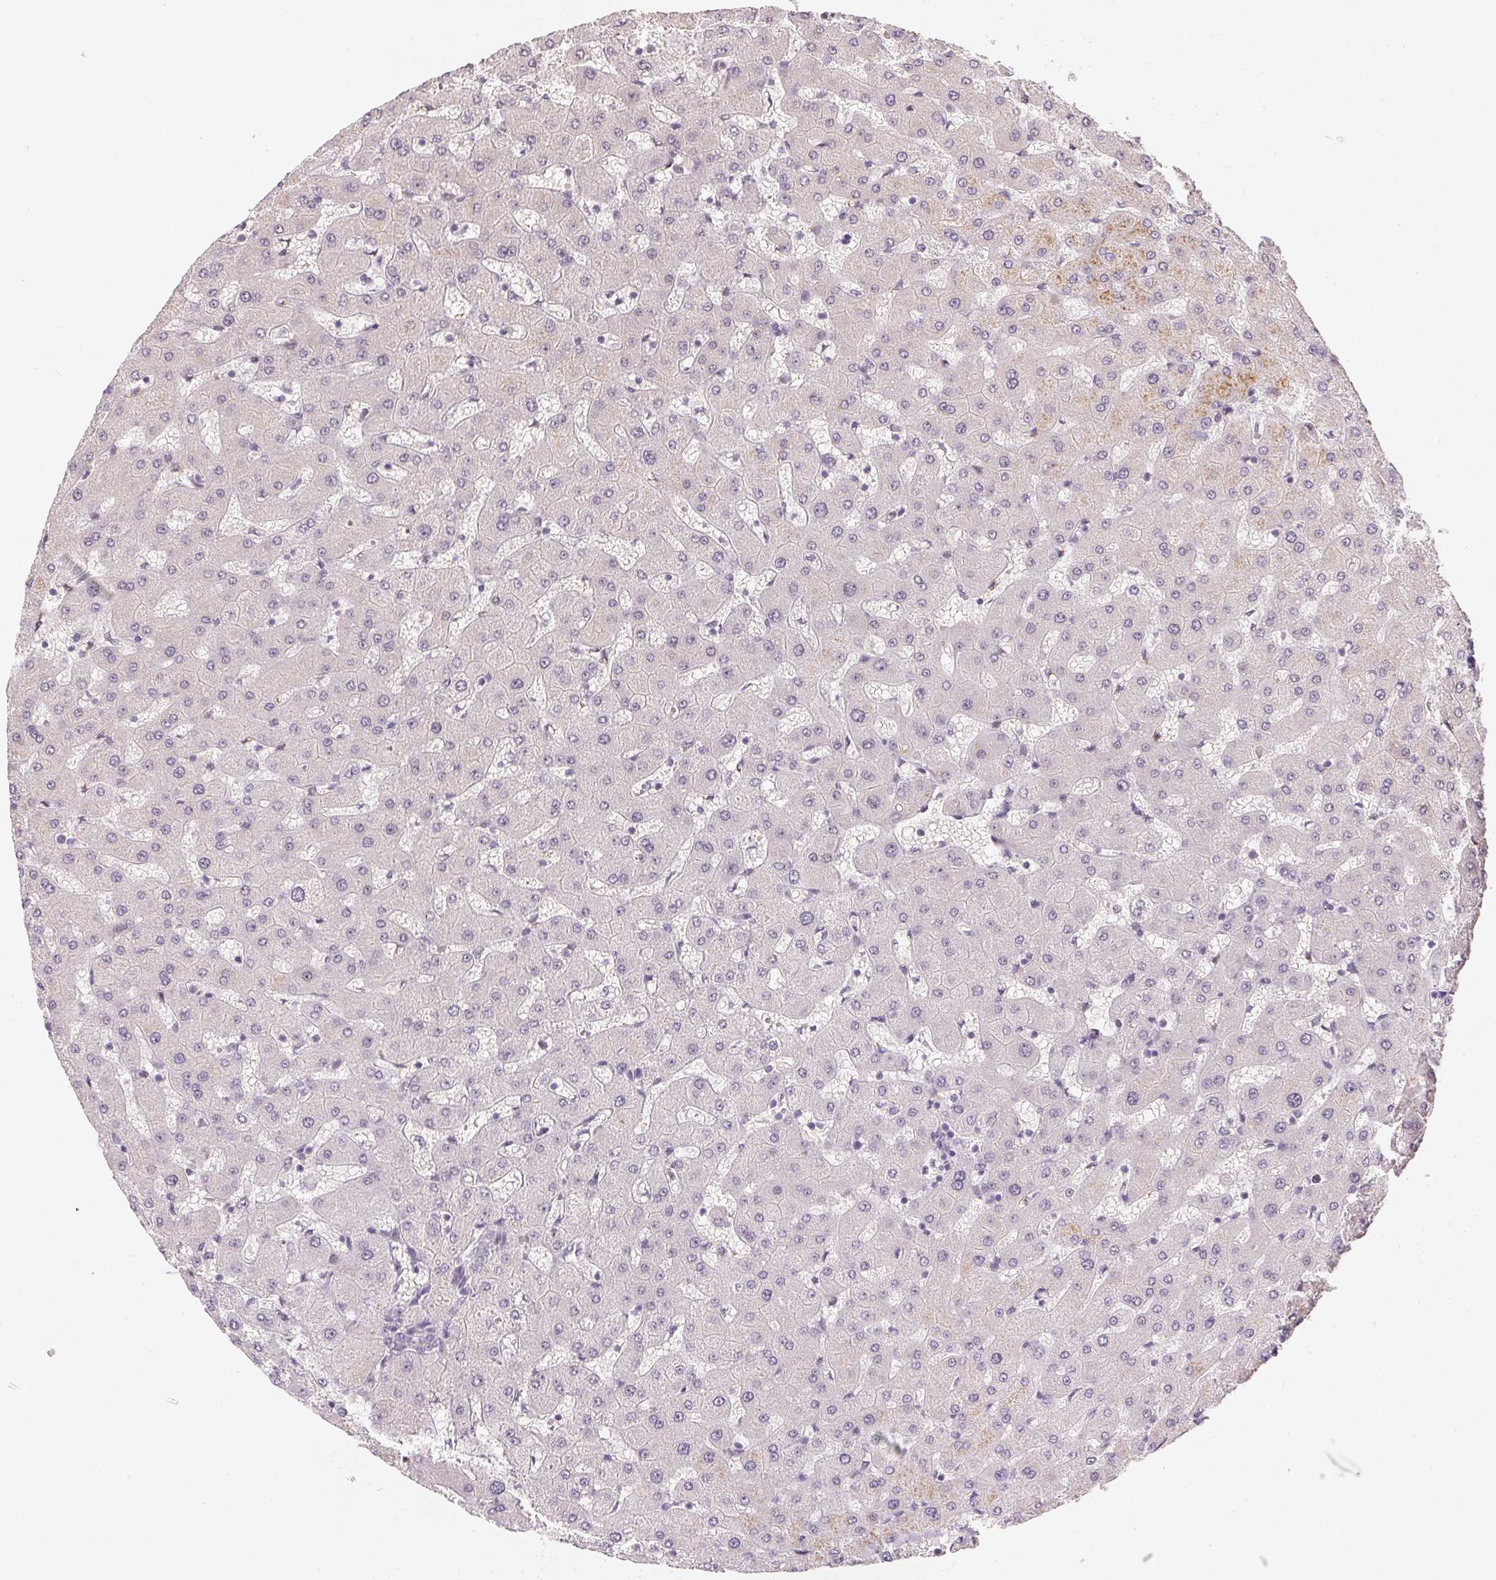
{"staining": {"intensity": "negative", "quantity": "none", "location": "none"}, "tissue": "liver", "cell_type": "Cholangiocytes", "image_type": "normal", "snomed": [{"axis": "morphology", "description": "Normal tissue, NOS"}, {"axis": "topography", "description": "Liver"}], "caption": "Immunohistochemistry image of normal liver: liver stained with DAB shows no significant protein expression in cholangiocytes.", "gene": "KDM4D", "patient": {"sex": "female", "age": 63}}